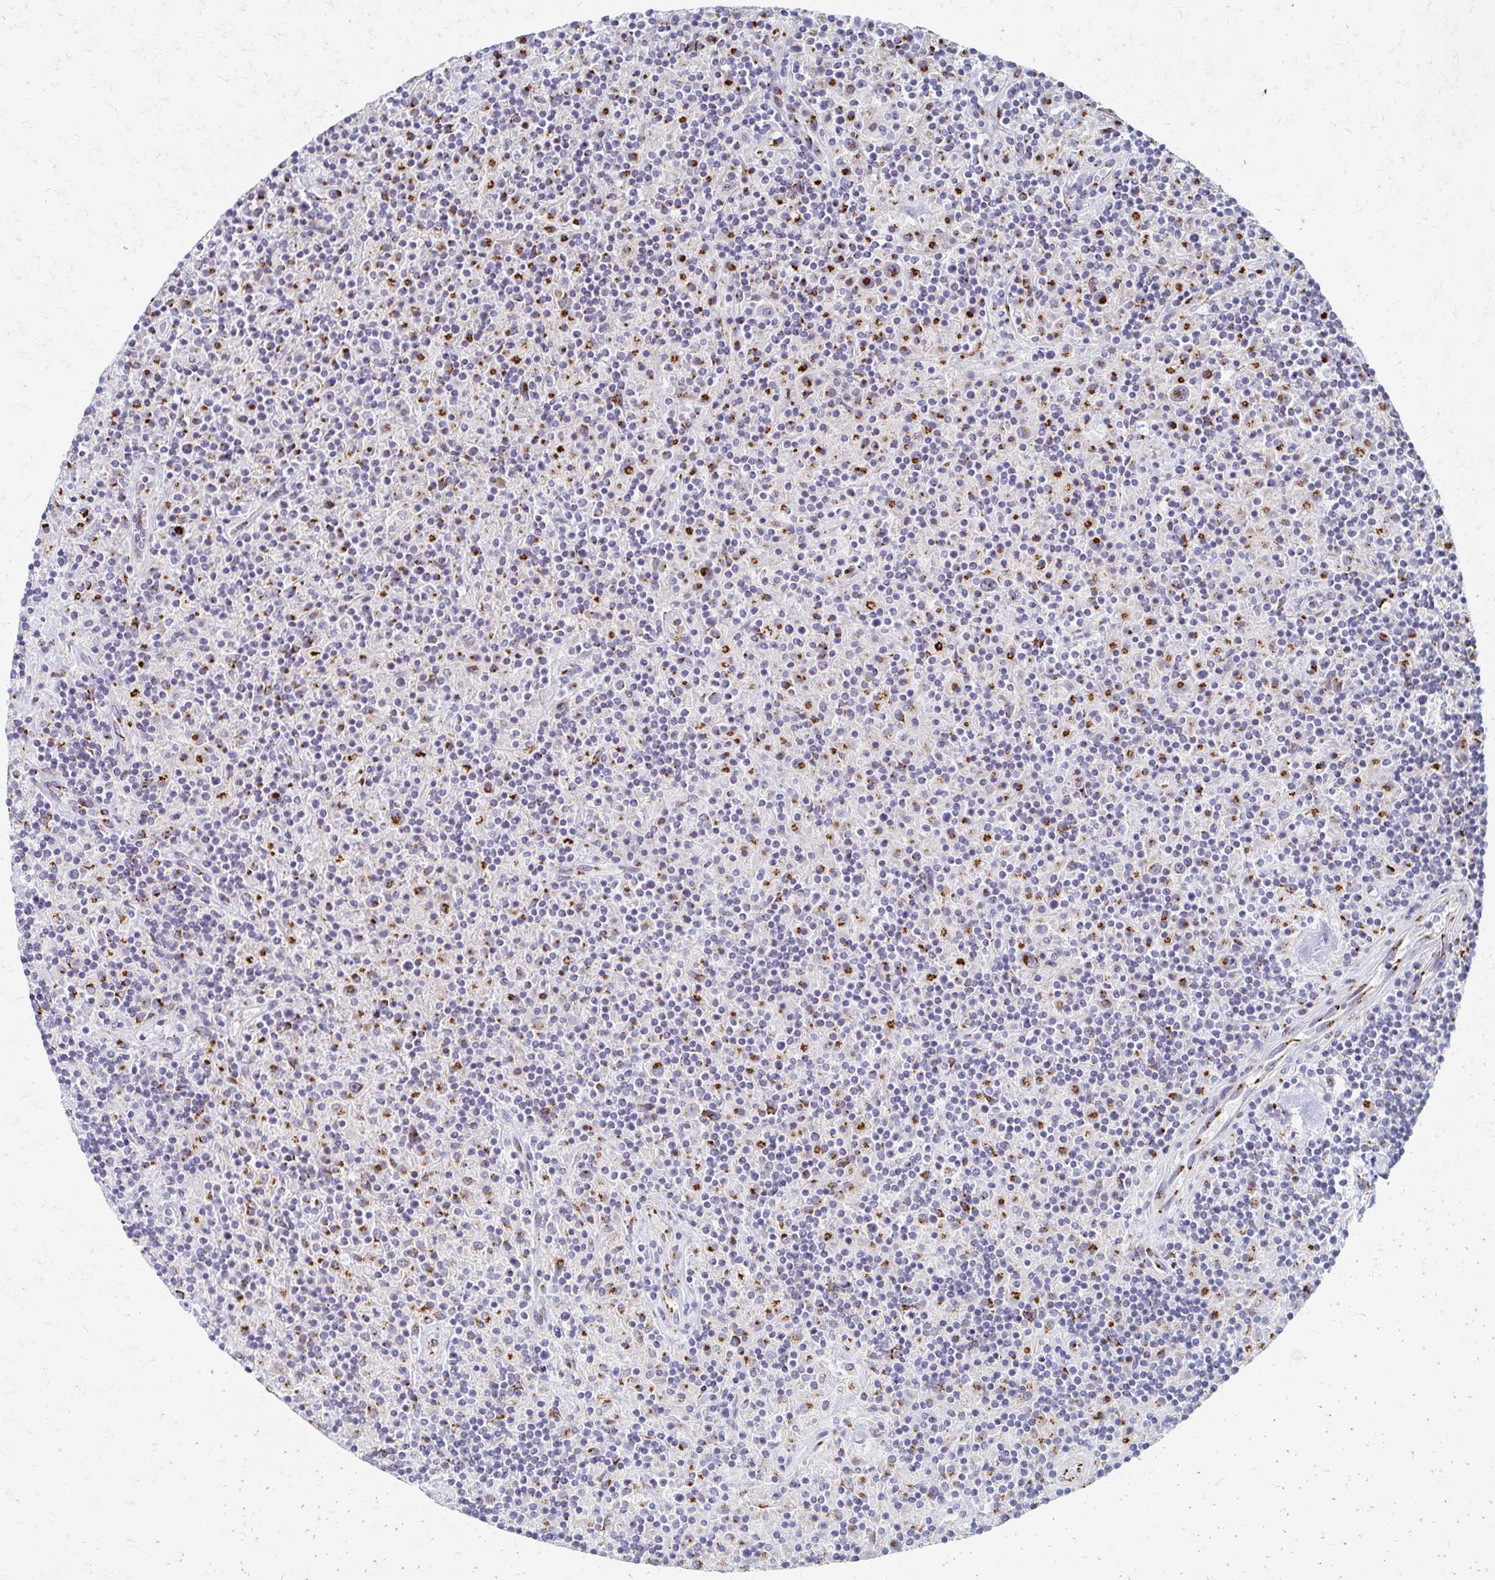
{"staining": {"intensity": "moderate", "quantity": ">75%", "location": "cytoplasmic/membranous"}, "tissue": "lymphoma", "cell_type": "Tumor cells", "image_type": "cancer", "snomed": [{"axis": "morphology", "description": "Hodgkin's disease, NOS"}, {"axis": "topography", "description": "Lymph node"}], "caption": "DAB (3,3'-diaminobenzidine) immunohistochemical staining of human Hodgkin's disease demonstrates moderate cytoplasmic/membranous protein staining in about >75% of tumor cells.", "gene": "TM9SF1", "patient": {"sex": "male", "age": 70}}